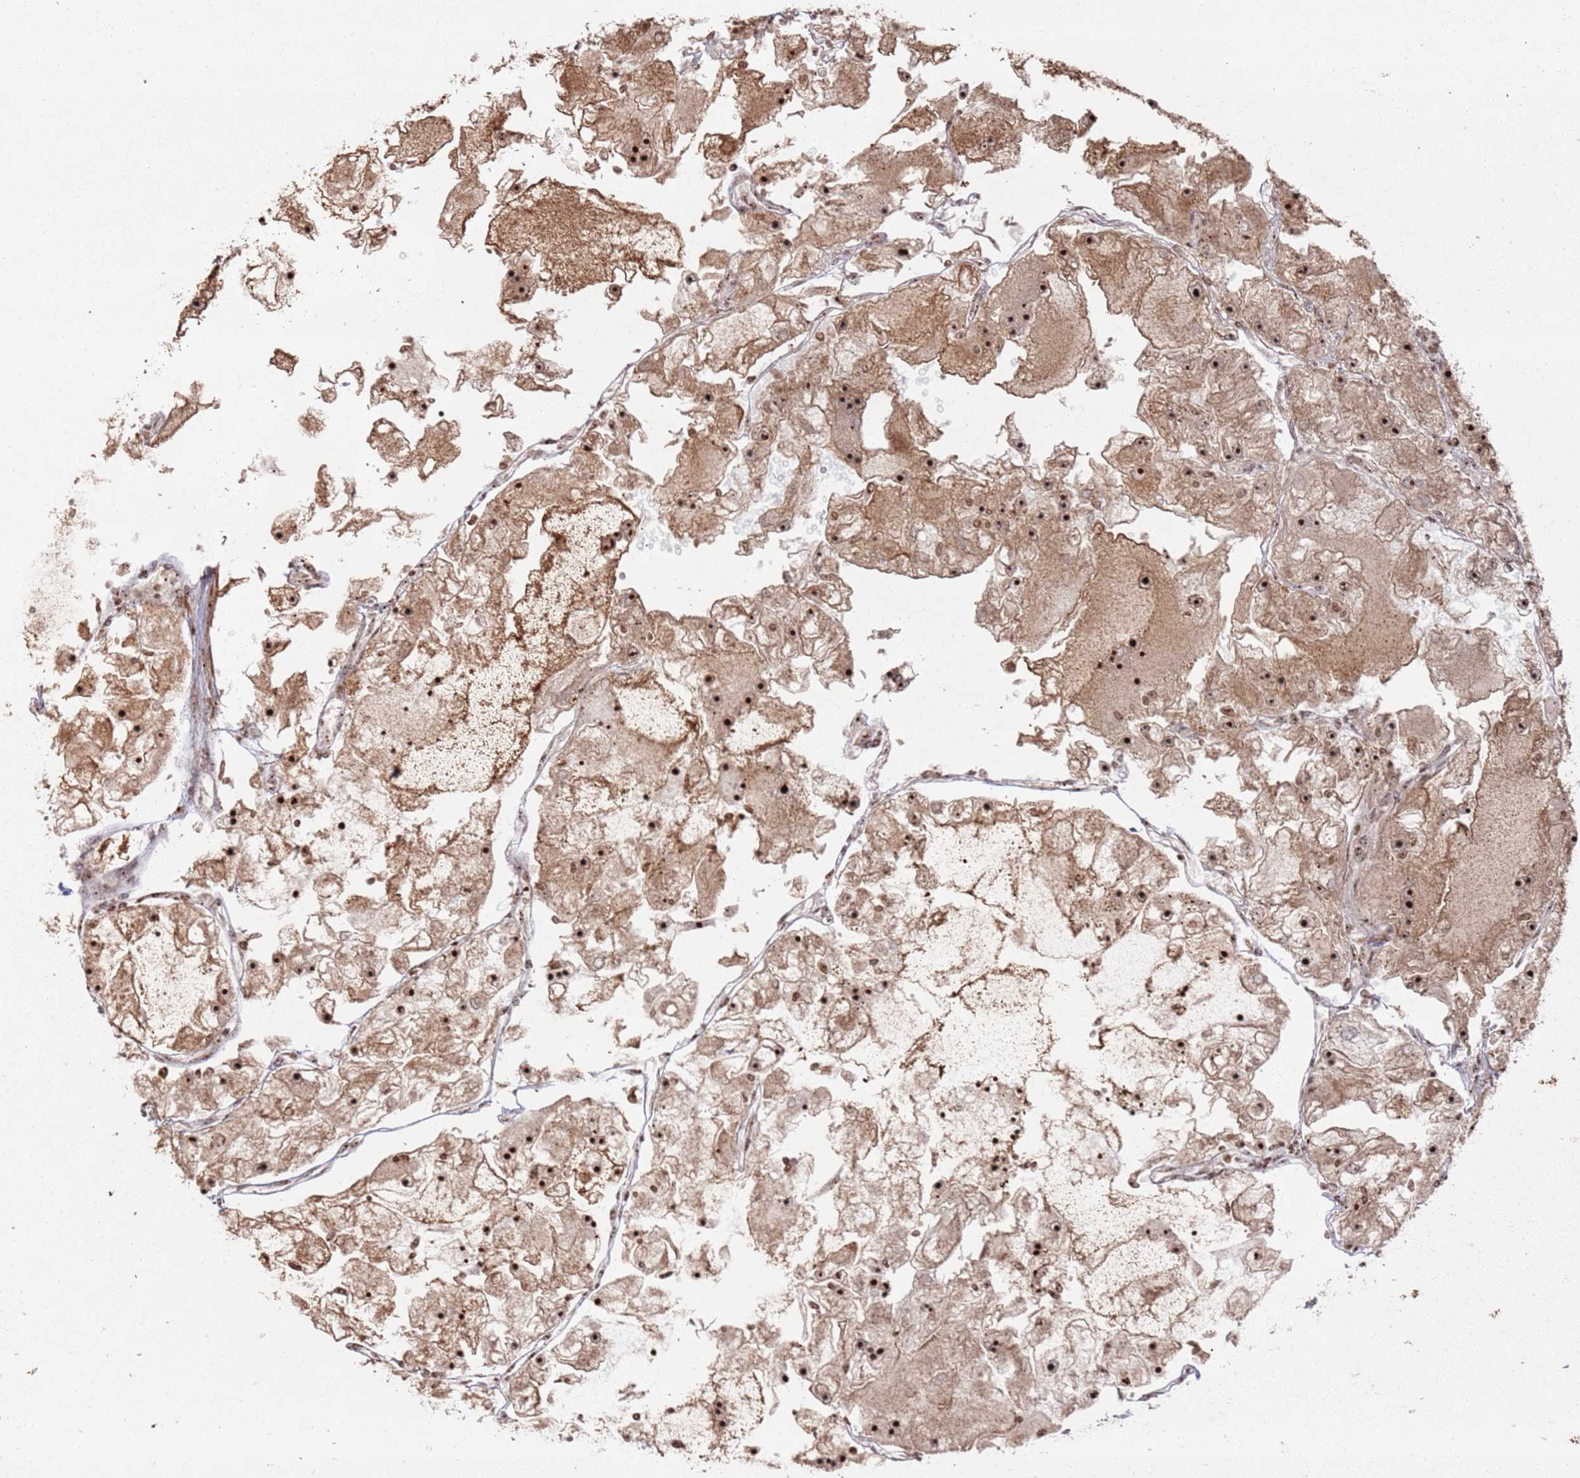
{"staining": {"intensity": "strong", "quantity": ">75%", "location": "cytoplasmic/membranous,nuclear"}, "tissue": "renal cancer", "cell_type": "Tumor cells", "image_type": "cancer", "snomed": [{"axis": "morphology", "description": "Adenocarcinoma, NOS"}, {"axis": "topography", "description": "Kidney"}], "caption": "Renal cancer (adenocarcinoma) stained with a brown dye shows strong cytoplasmic/membranous and nuclear positive expression in approximately >75% of tumor cells.", "gene": "UTP11", "patient": {"sex": "female", "age": 72}}